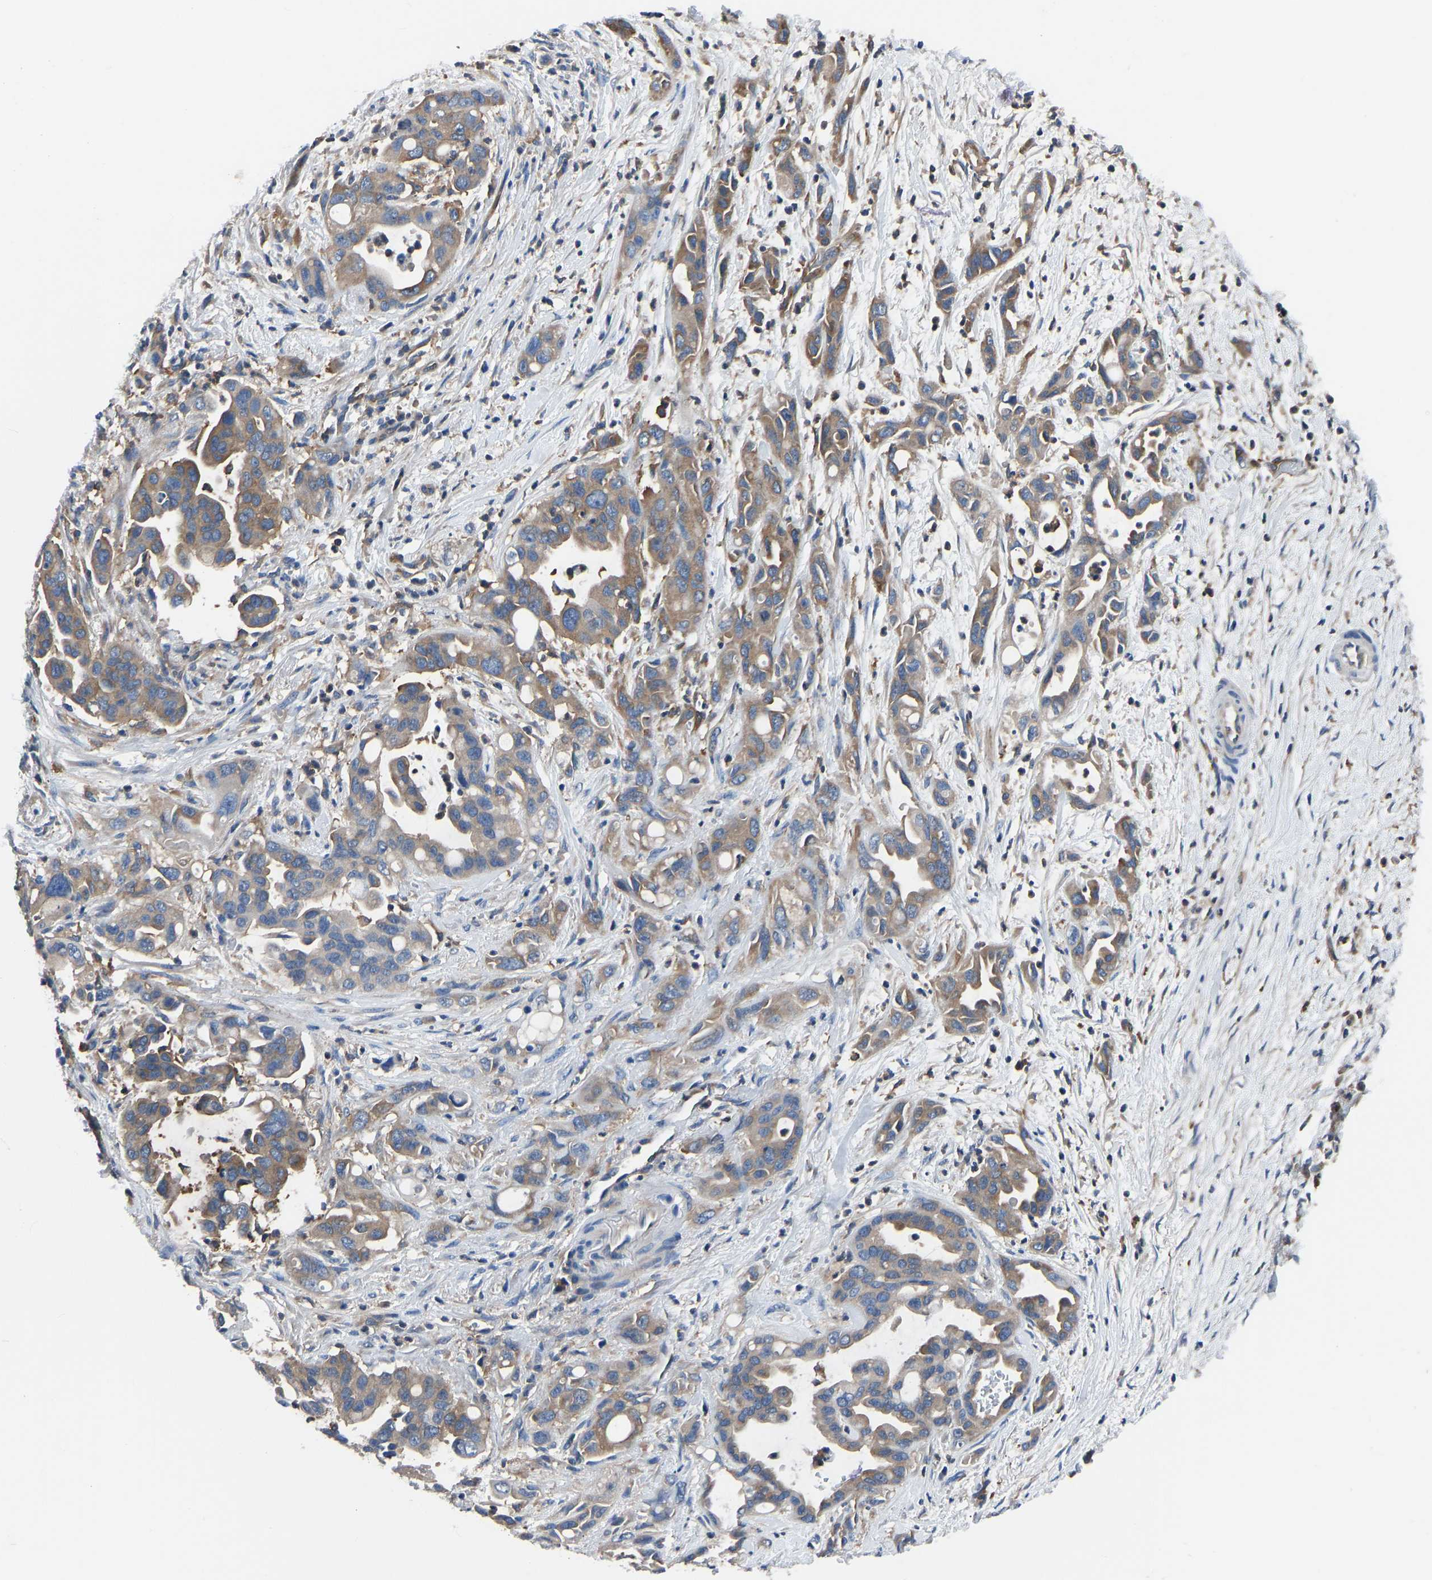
{"staining": {"intensity": "moderate", "quantity": ">75%", "location": "cytoplasmic/membranous"}, "tissue": "pancreatic cancer", "cell_type": "Tumor cells", "image_type": "cancer", "snomed": [{"axis": "morphology", "description": "Adenocarcinoma, NOS"}, {"axis": "topography", "description": "Pancreas"}], "caption": "Adenocarcinoma (pancreatic) stained with IHC exhibits moderate cytoplasmic/membranous staining in approximately >75% of tumor cells. The staining was performed using DAB (3,3'-diaminobenzidine), with brown indicating positive protein expression. Nuclei are stained blue with hematoxylin.", "gene": "PRKAR1A", "patient": {"sex": "female", "age": 70}}